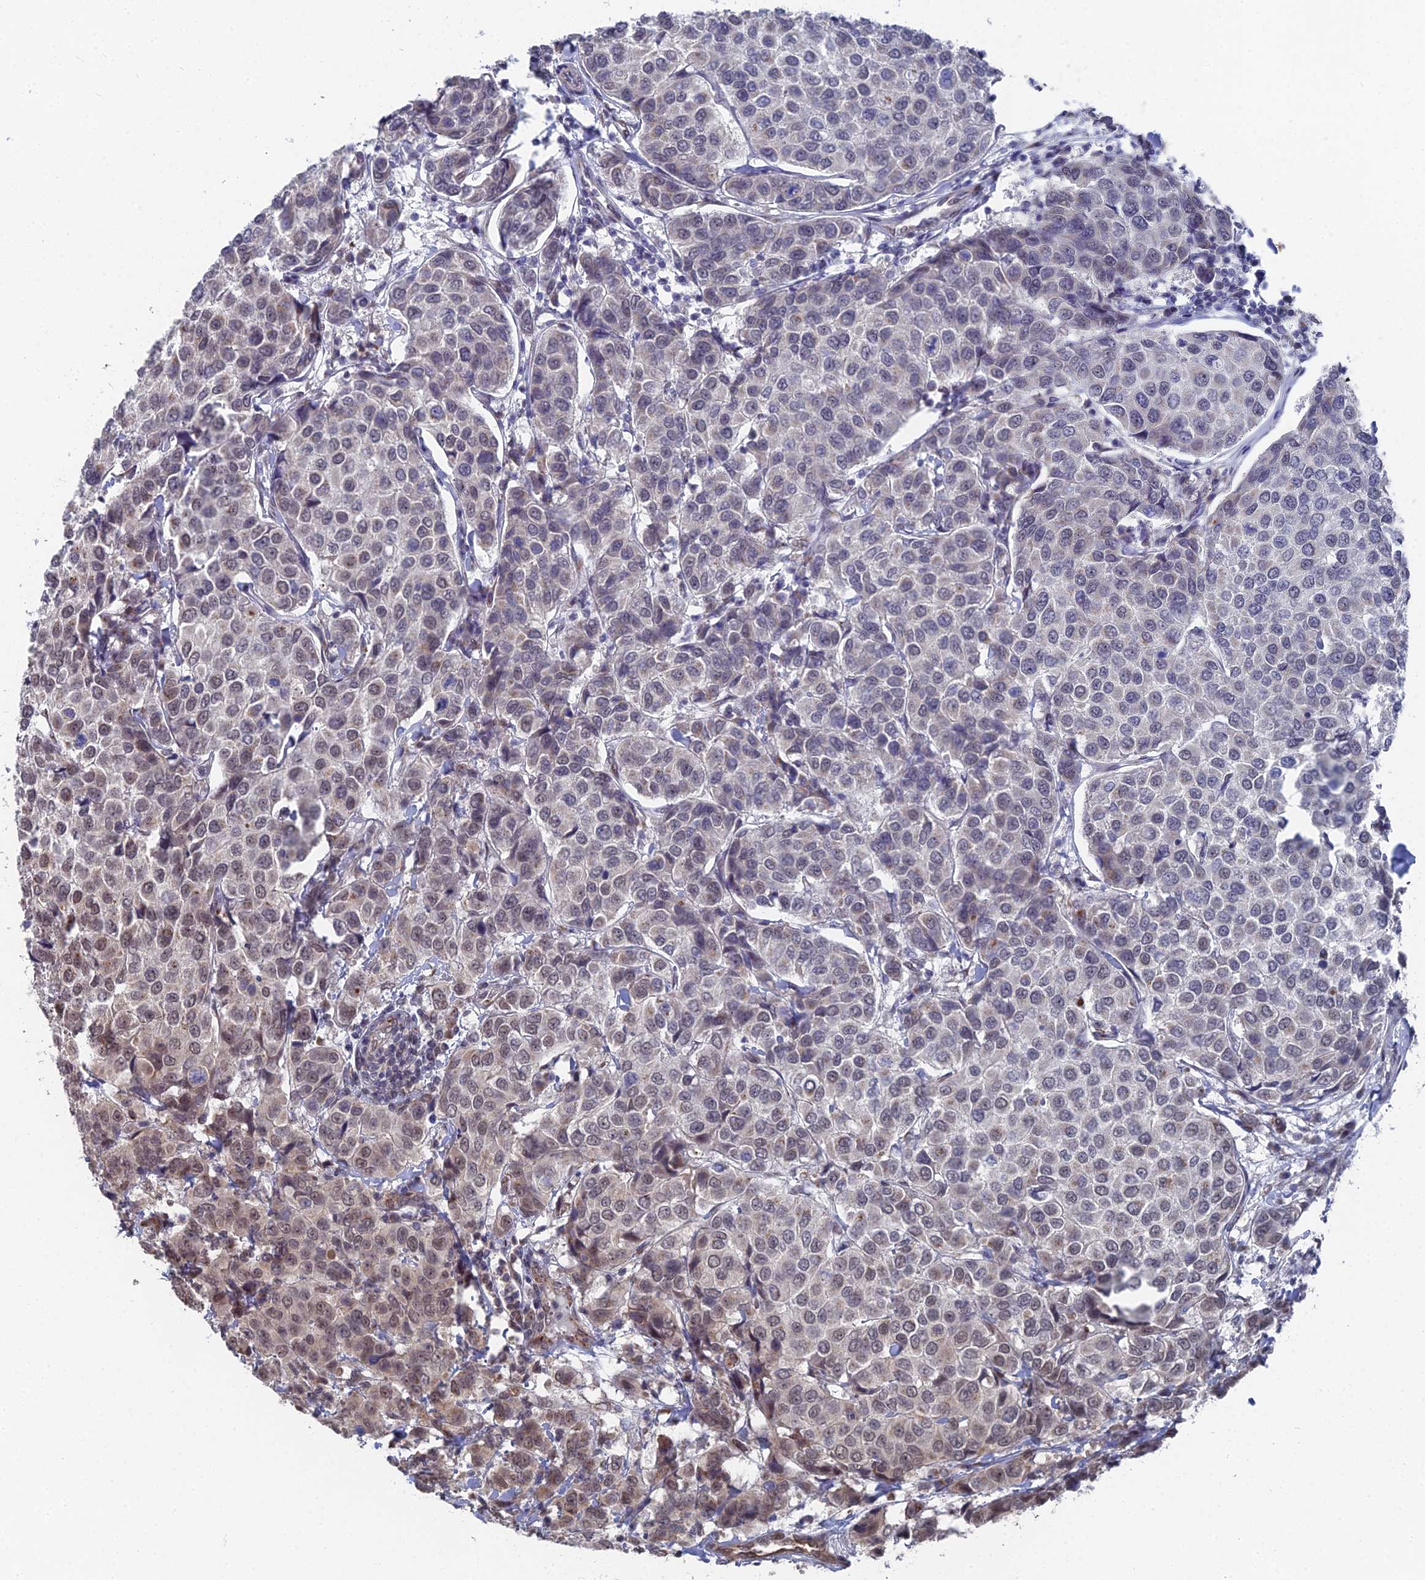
{"staining": {"intensity": "weak", "quantity": "<25%", "location": "nuclear"}, "tissue": "breast cancer", "cell_type": "Tumor cells", "image_type": "cancer", "snomed": [{"axis": "morphology", "description": "Duct carcinoma"}, {"axis": "topography", "description": "Breast"}], "caption": "Tumor cells show no significant protein staining in breast cancer.", "gene": "FHIP2A", "patient": {"sex": "female", "age": 55}}